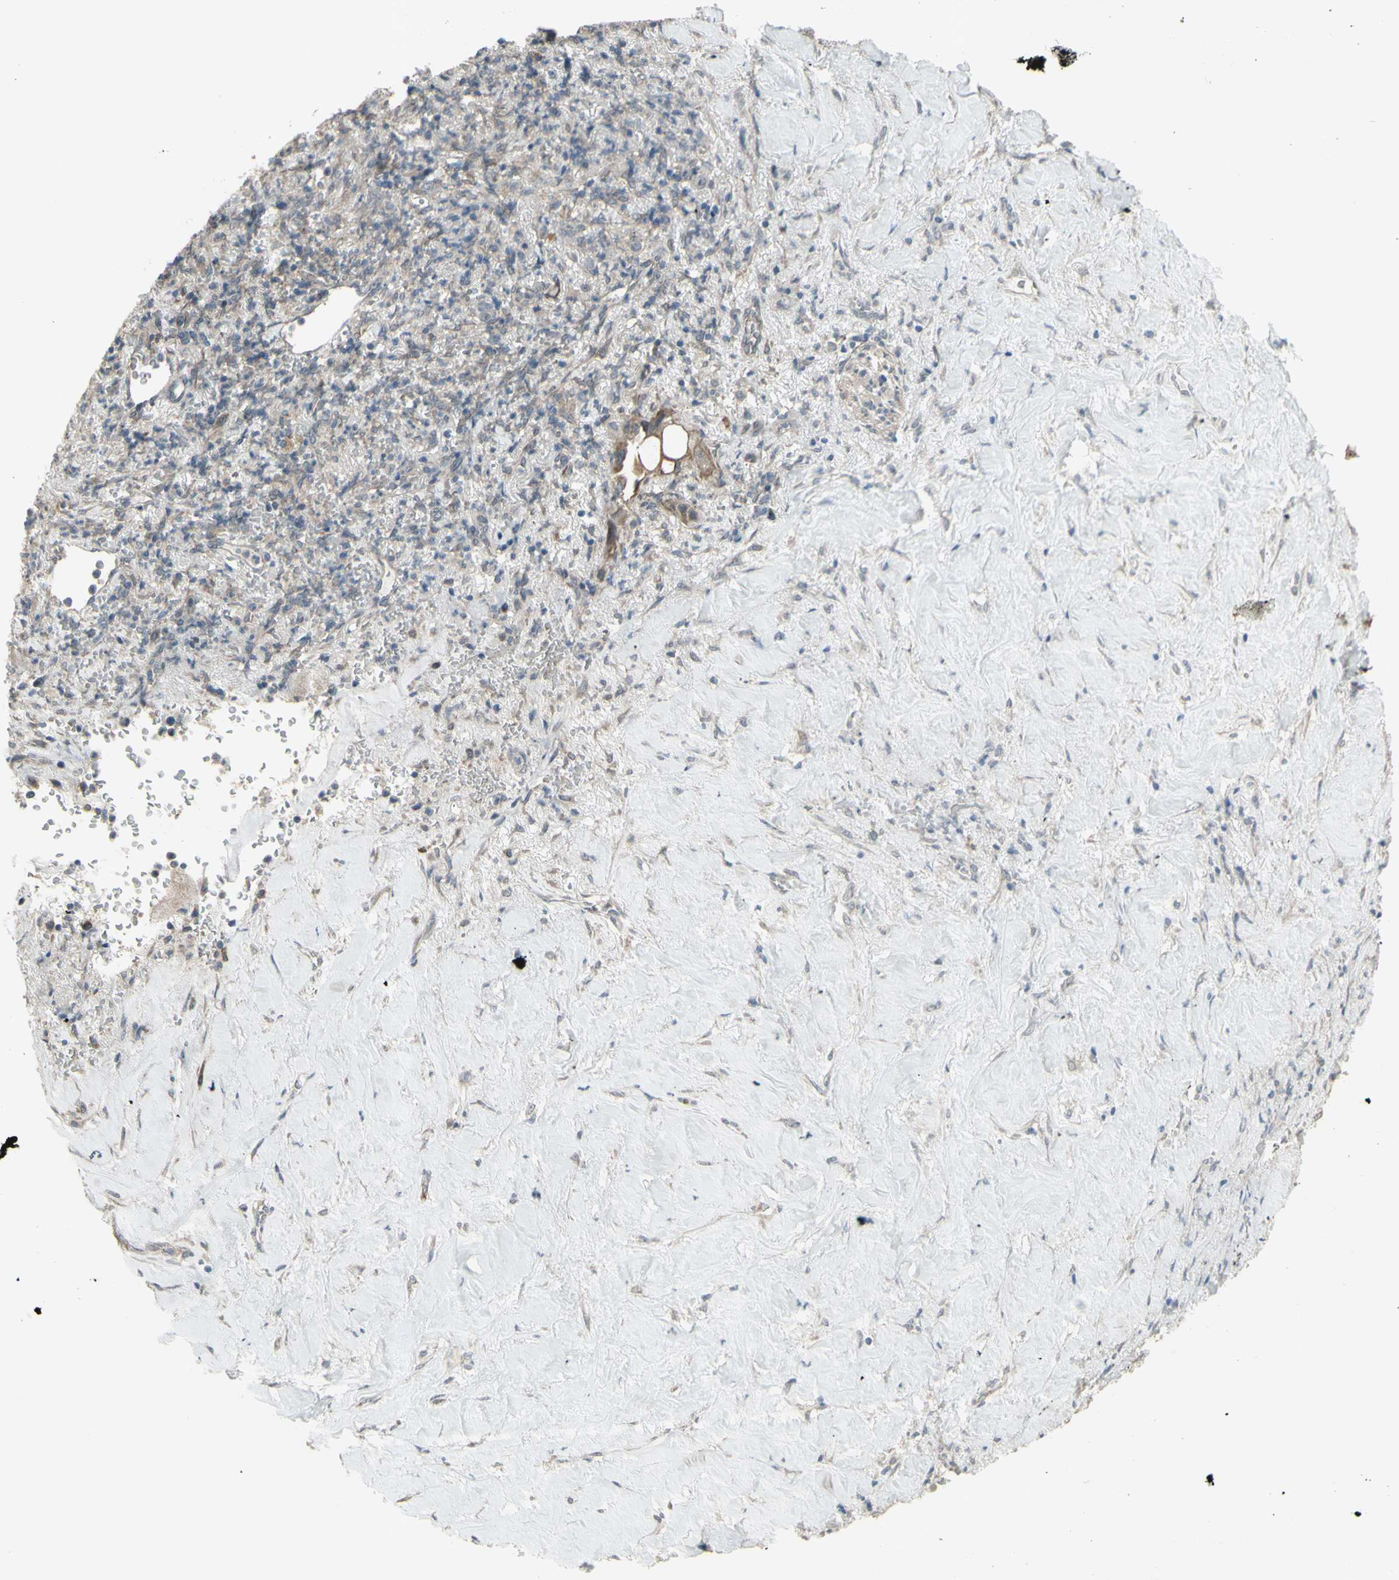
{"staining": {"intensity": "moderate", "quantity": ">75%", "location": "cytoplasmic/membranous"}, "tissue": "liver cancer", "cell_type": "Tumor cells", "image_type": "cancer", "snomed": [{"axis": "morphology", "description": "Cholangiocarcinoma"}, {"axis": "topography", "description": "Liver"}], "caption": "Immunohistochemical staining of human liver cancer (cholangiocarcinoma) exhibits moderate cytoplasmic/membranous protein positivity in about >75% of tumor cells.", "gene": "GRAMD1B", "patient": {"sex": "female", "age": 67}}